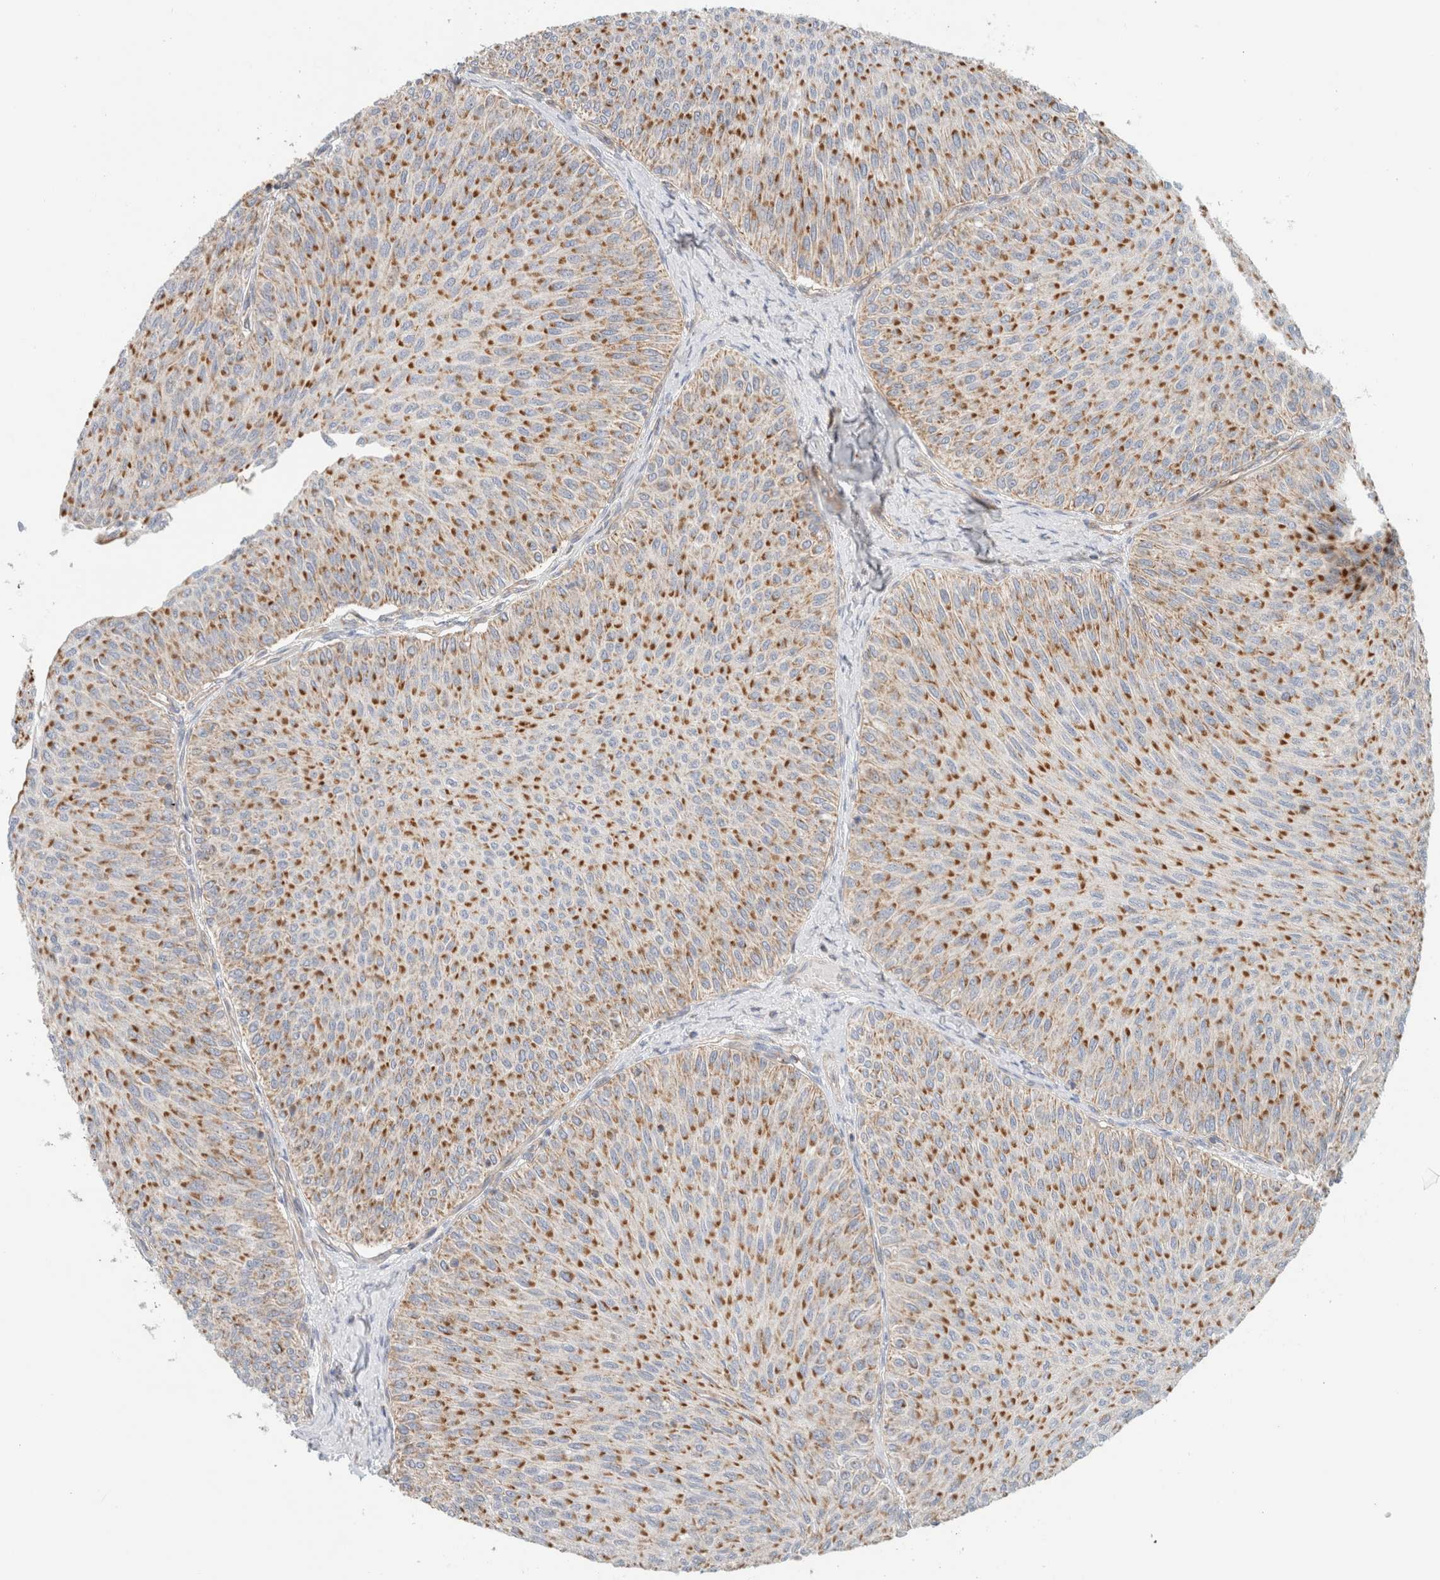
{"staining": {"intensity": "strong", "quantity": ">75%", "location": "cytoplasmic/membranous"}, "tissue": "urothelial cancer", "cell_type": "Tumor cells", "image_type": "cancer", "snomed": [{"axis": "morphology", "description": "Urothelial carcinoma, Low grade"}, {"axis": "topography", "description": "Urinary bladder"}], "caption": "This is a micrograph of immunohistochemistry staining of urothelial cancer, which shows strong staining in the cytoplasmic/membranous of tumor cells.", "gene": "MRM3", "patient": {"sex": "male", "age": 78}}